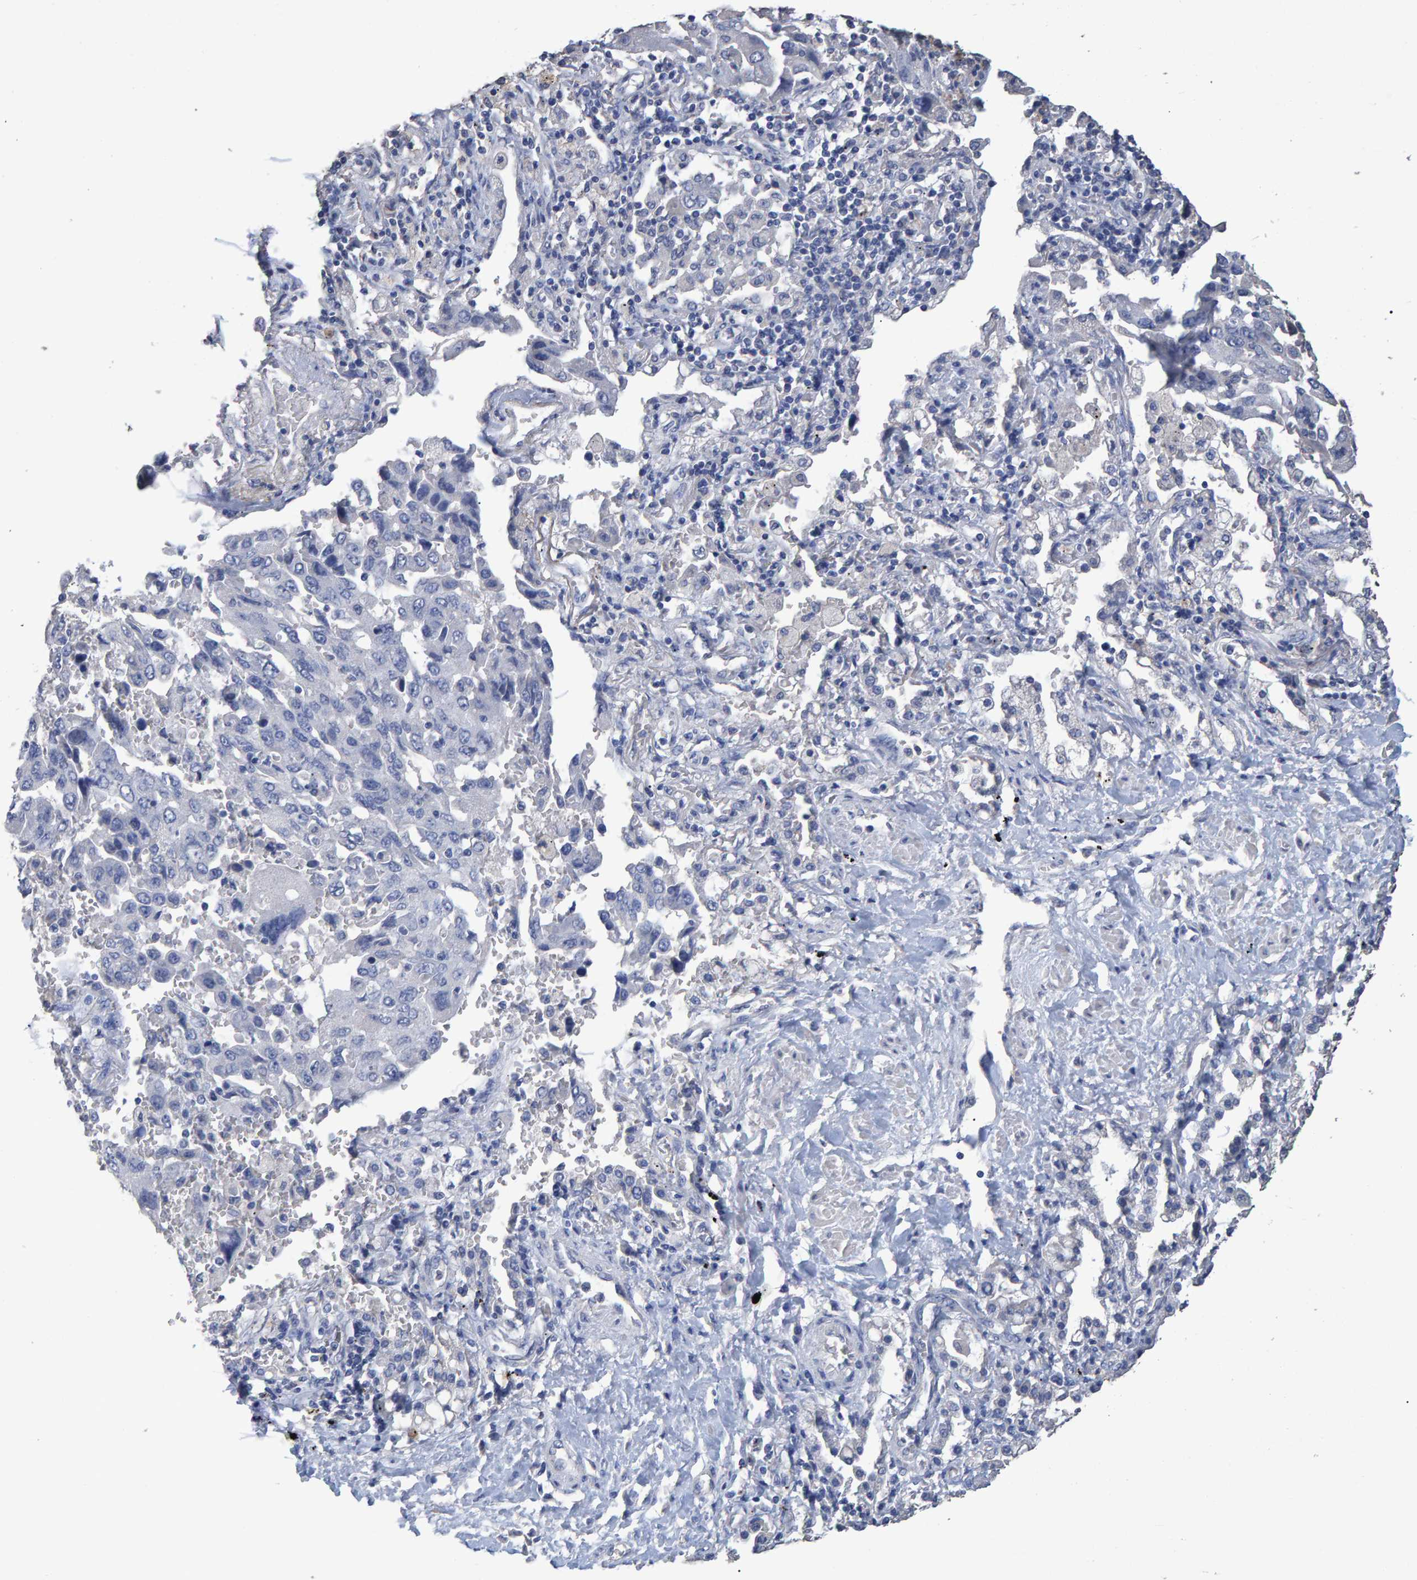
{"staining": {"intensity": "negative", "quantity": "none", "location": "none"}, "tissue": "lung cancer", "cell_type": "Tumor cells", "image_type": "cancer", "snomed": [{"axis": "morphology", "description": "Adenocarcinoma, NOS"}, {"axis": "topography", "description": "Lung"}], "caption": "Lung cancer was stained to show a protein in brown. There is no significant positivity in tumor cells.", "gene": "HEMGN", "patient": {"sex": "female", "age": 65}}